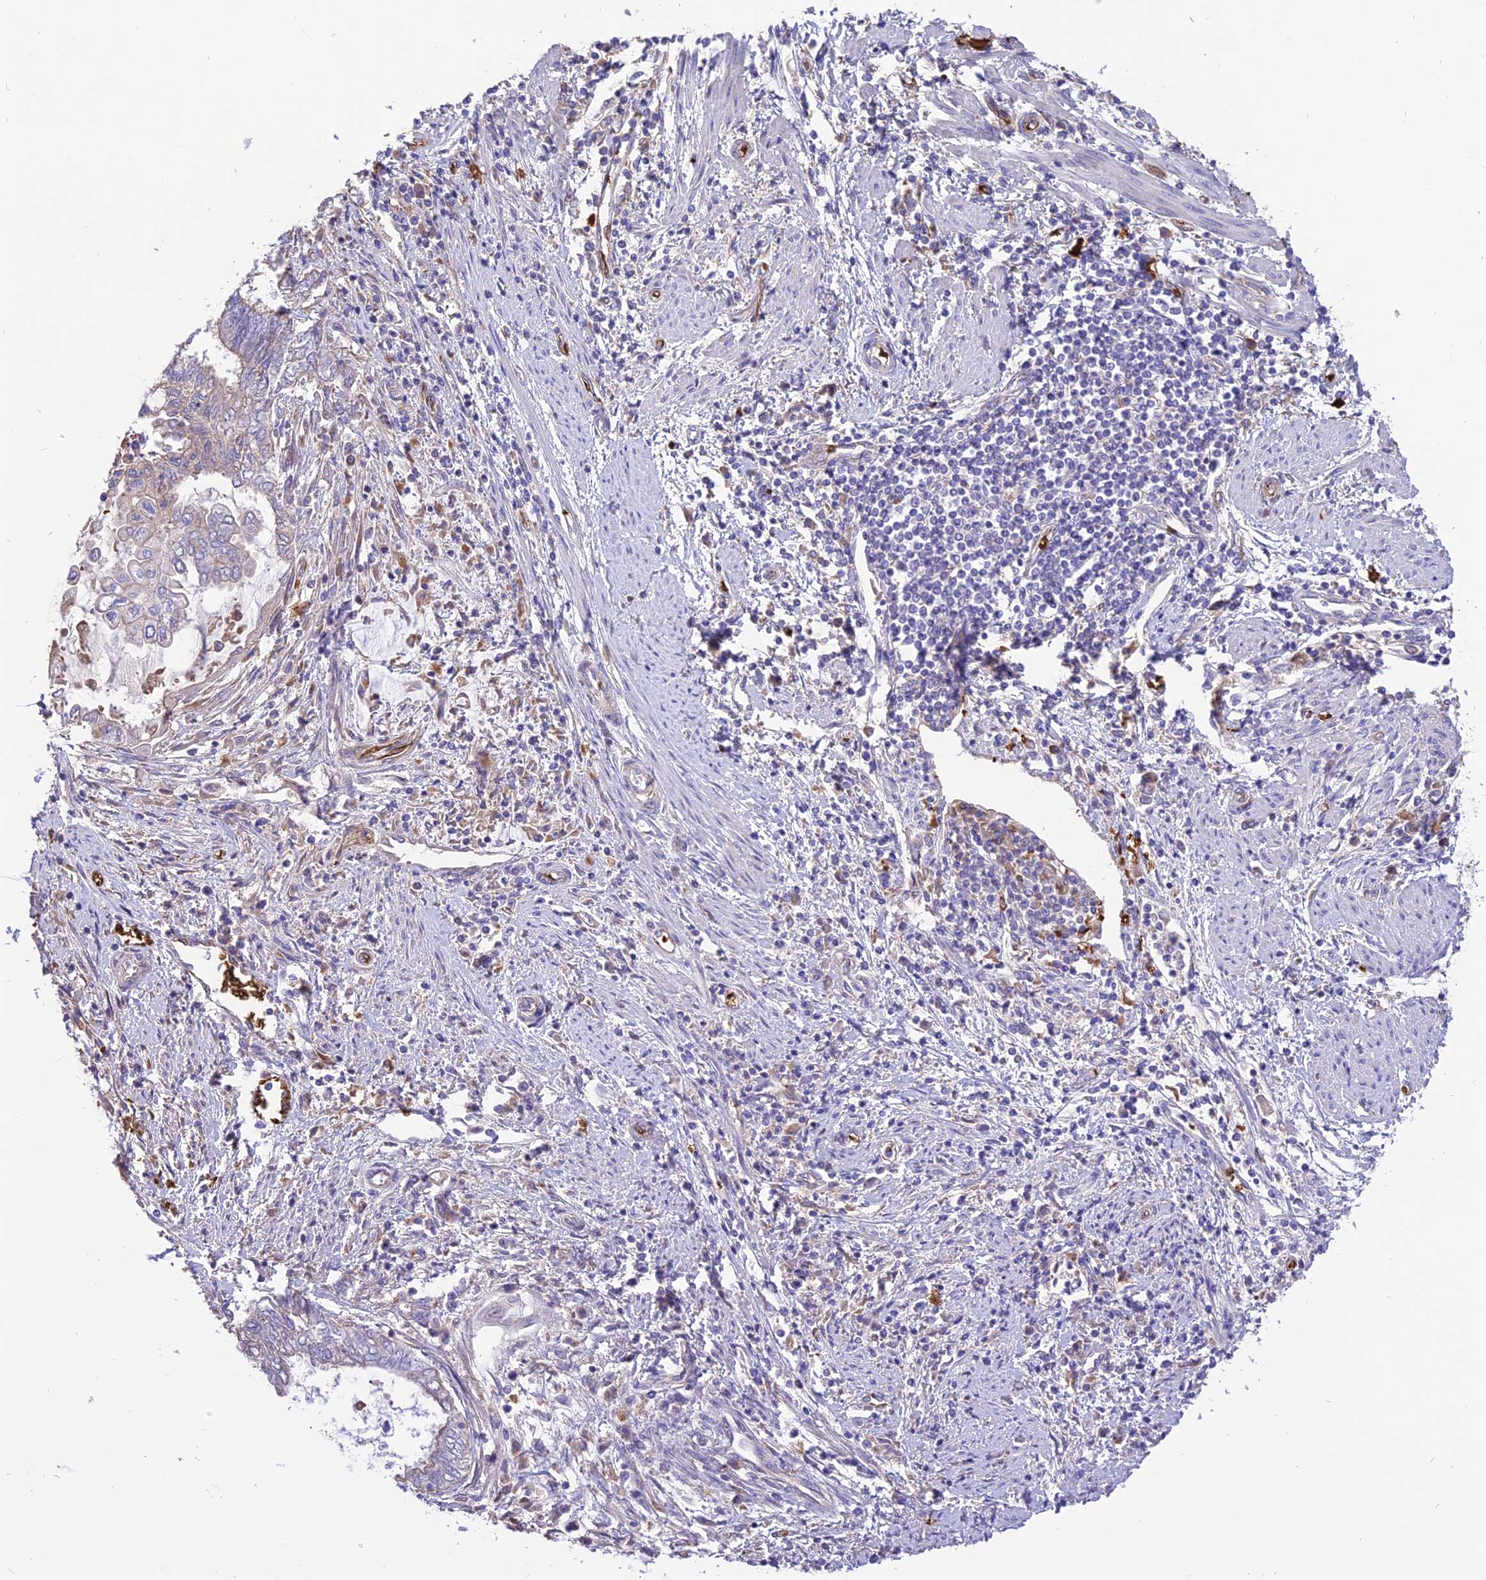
{"staining": {"intensity": "moderate", "quantity": "<25%", "location": "cytoplasmic/membranous"}, "tissue": "endometrial cancer", "cell_type": "Tumor cells", "image_type": "cancer", "snomed": [{"axis": "morphology", "description": "Adenocarcinoma, NOS"}, {"axis": "topography", "description": "Uterus"}, {"axis": "topography", "description": "Endometrium"}], "caption": "Adenocarcinoma (endometrial) stained with immunohistochemistry (IHC) exhibits moderate cytoplasmic/membranous staining in approximately <25% of tumor cells. (IHC, brightfield microscopy, high magnification).", "gene": "TTC4", "patient": {"sex": "female", "age": 70}}